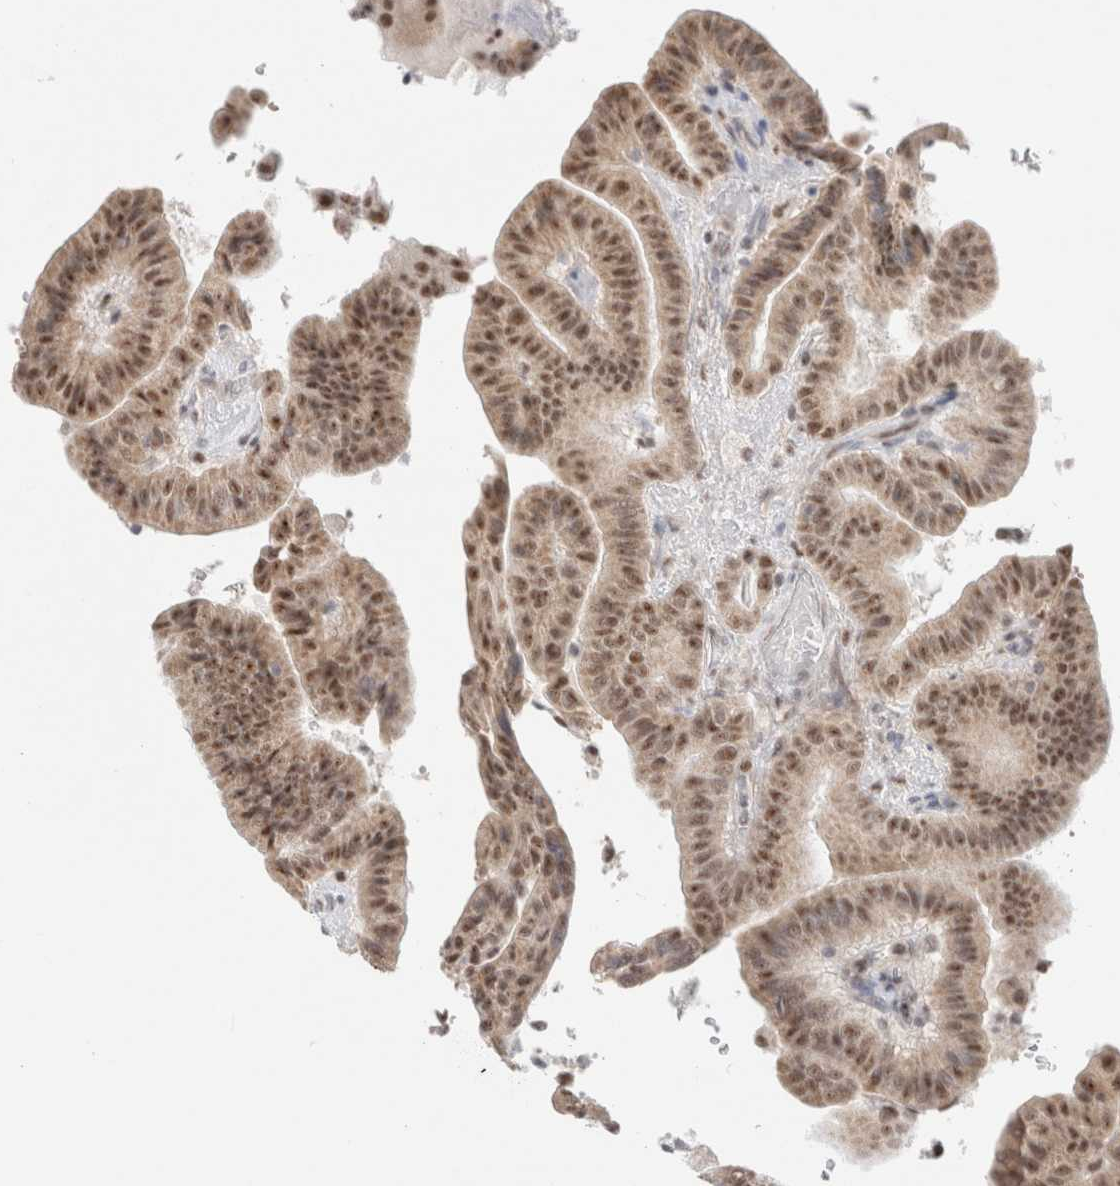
{"staining": {"intensity": "moderate", "quantity": ">75%", "location": "nuclear"}, "tissue": "thyroid cancer", "cell_type": "Tumor cells", "image_type": "cancer", "snomed": [{"axis": "morphology", "description": "Papillary adenocarcinoma, NOS"}, {"axis": "topography", "description": "Thyroid gland"}], "caption": "There is medium levels of moderate nuclear staining in tumor cells of thyroid papillary adenocarcinoma, as demonstrated by immunohistochemical staining (brown color).", "gene": "TRMT12", "patient": {"sex": "male", "age": 33}}